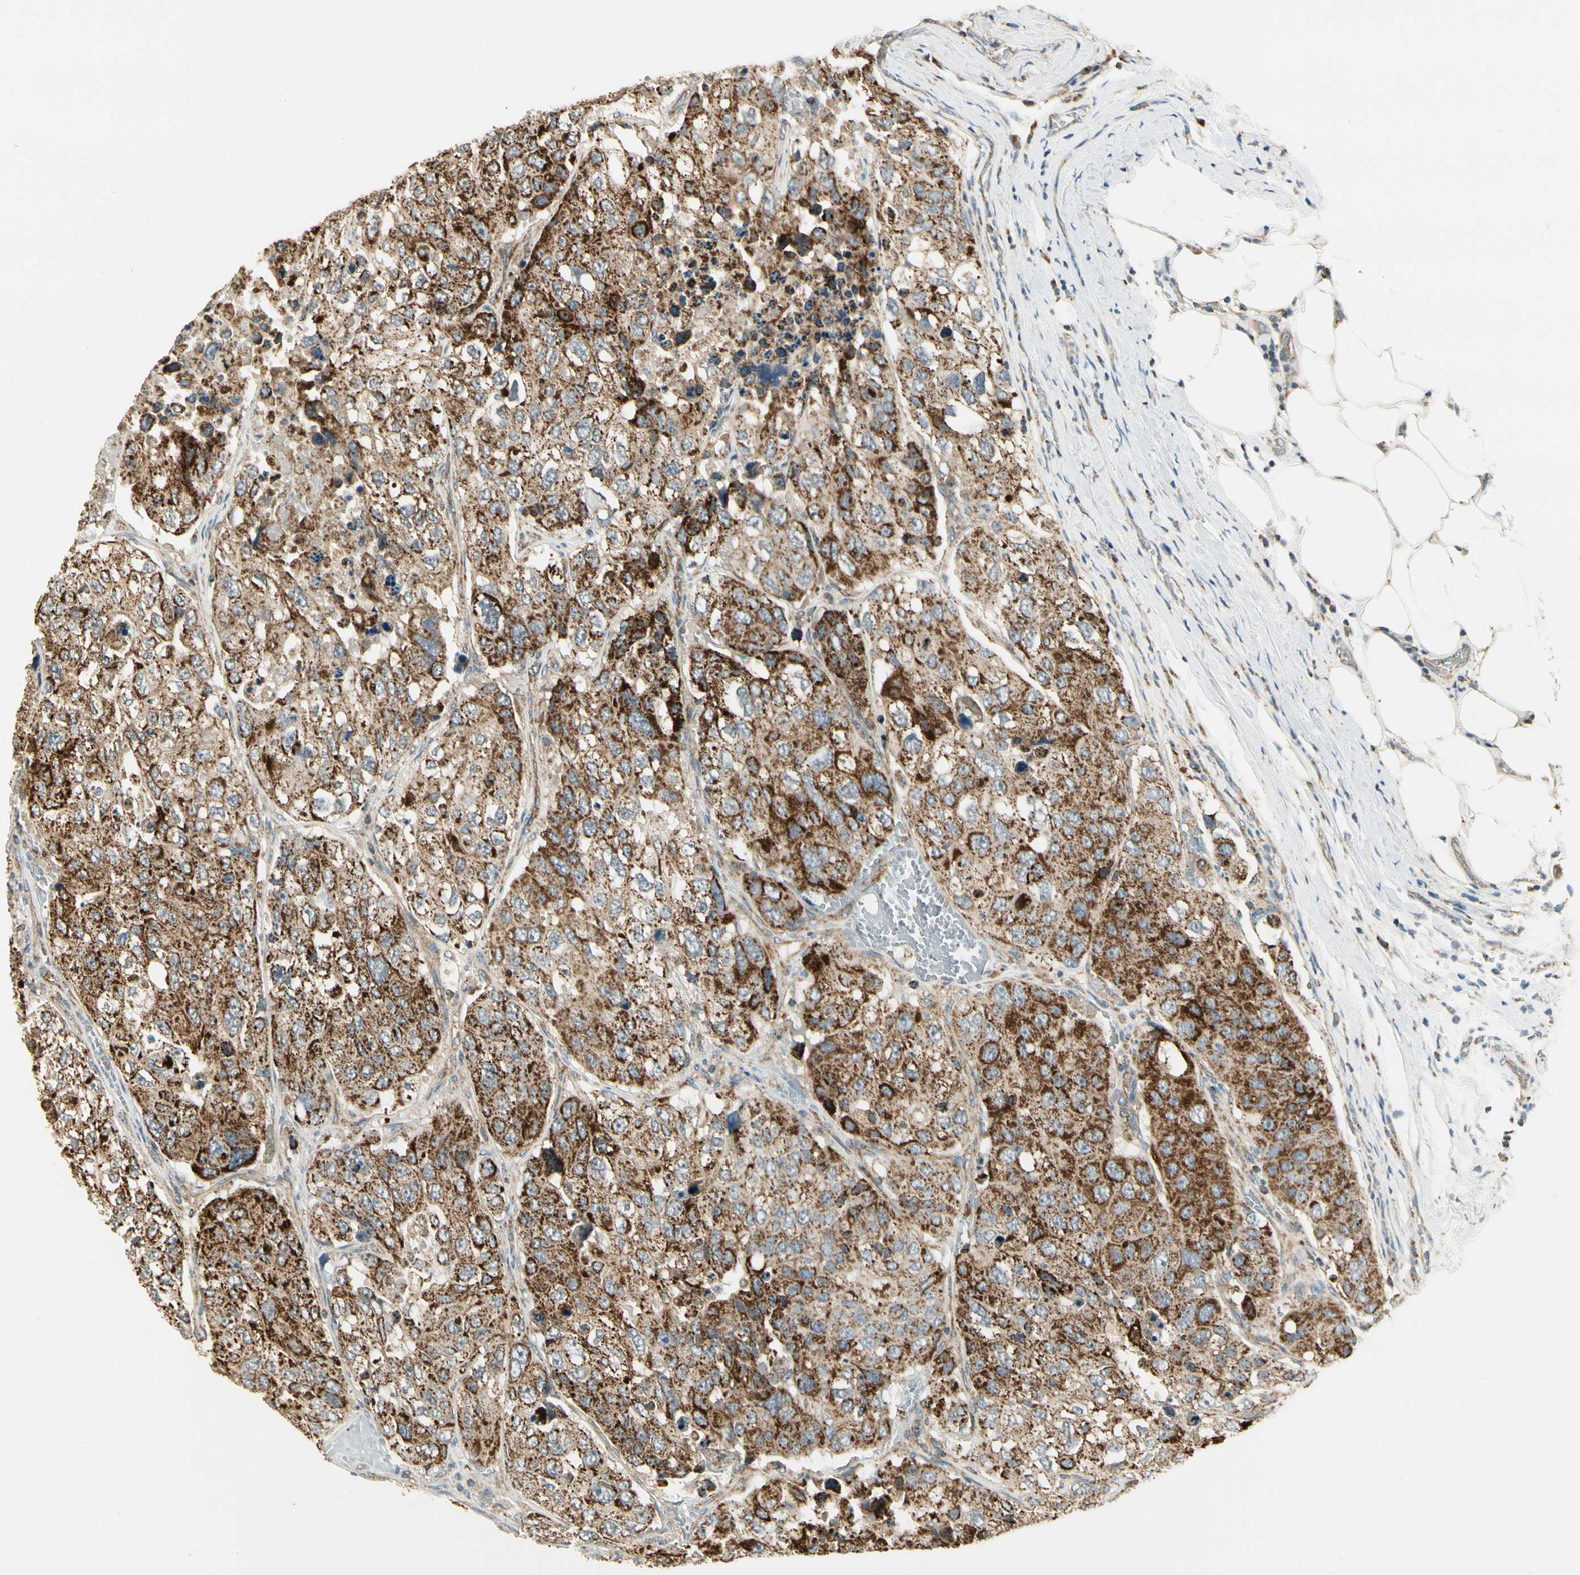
{"staining": {"intensity": "strong", "quantity": ">75%", "location": "cytoplasmic/membranous"}, "tissue": "urothelial cancer", "cell_type": "Tumor cells", "image_type": "cancer", "snomed": [{"axis": "morphology", "description": "Urothelial carcinoma, High grade"}, {"axis": "topography", "description": "Lymph node"}, {"axis": "topography", "description": "Urinary bladder"}], "caption": "Urothelial carcinoma (high-grade) stained for a protein (brown) shows strong cytoplasmic/membranous positive positivity in approximately >75% of tumor cells.", "gene": "EPHB3", "patient": {"sex": "male", "age": 51}}